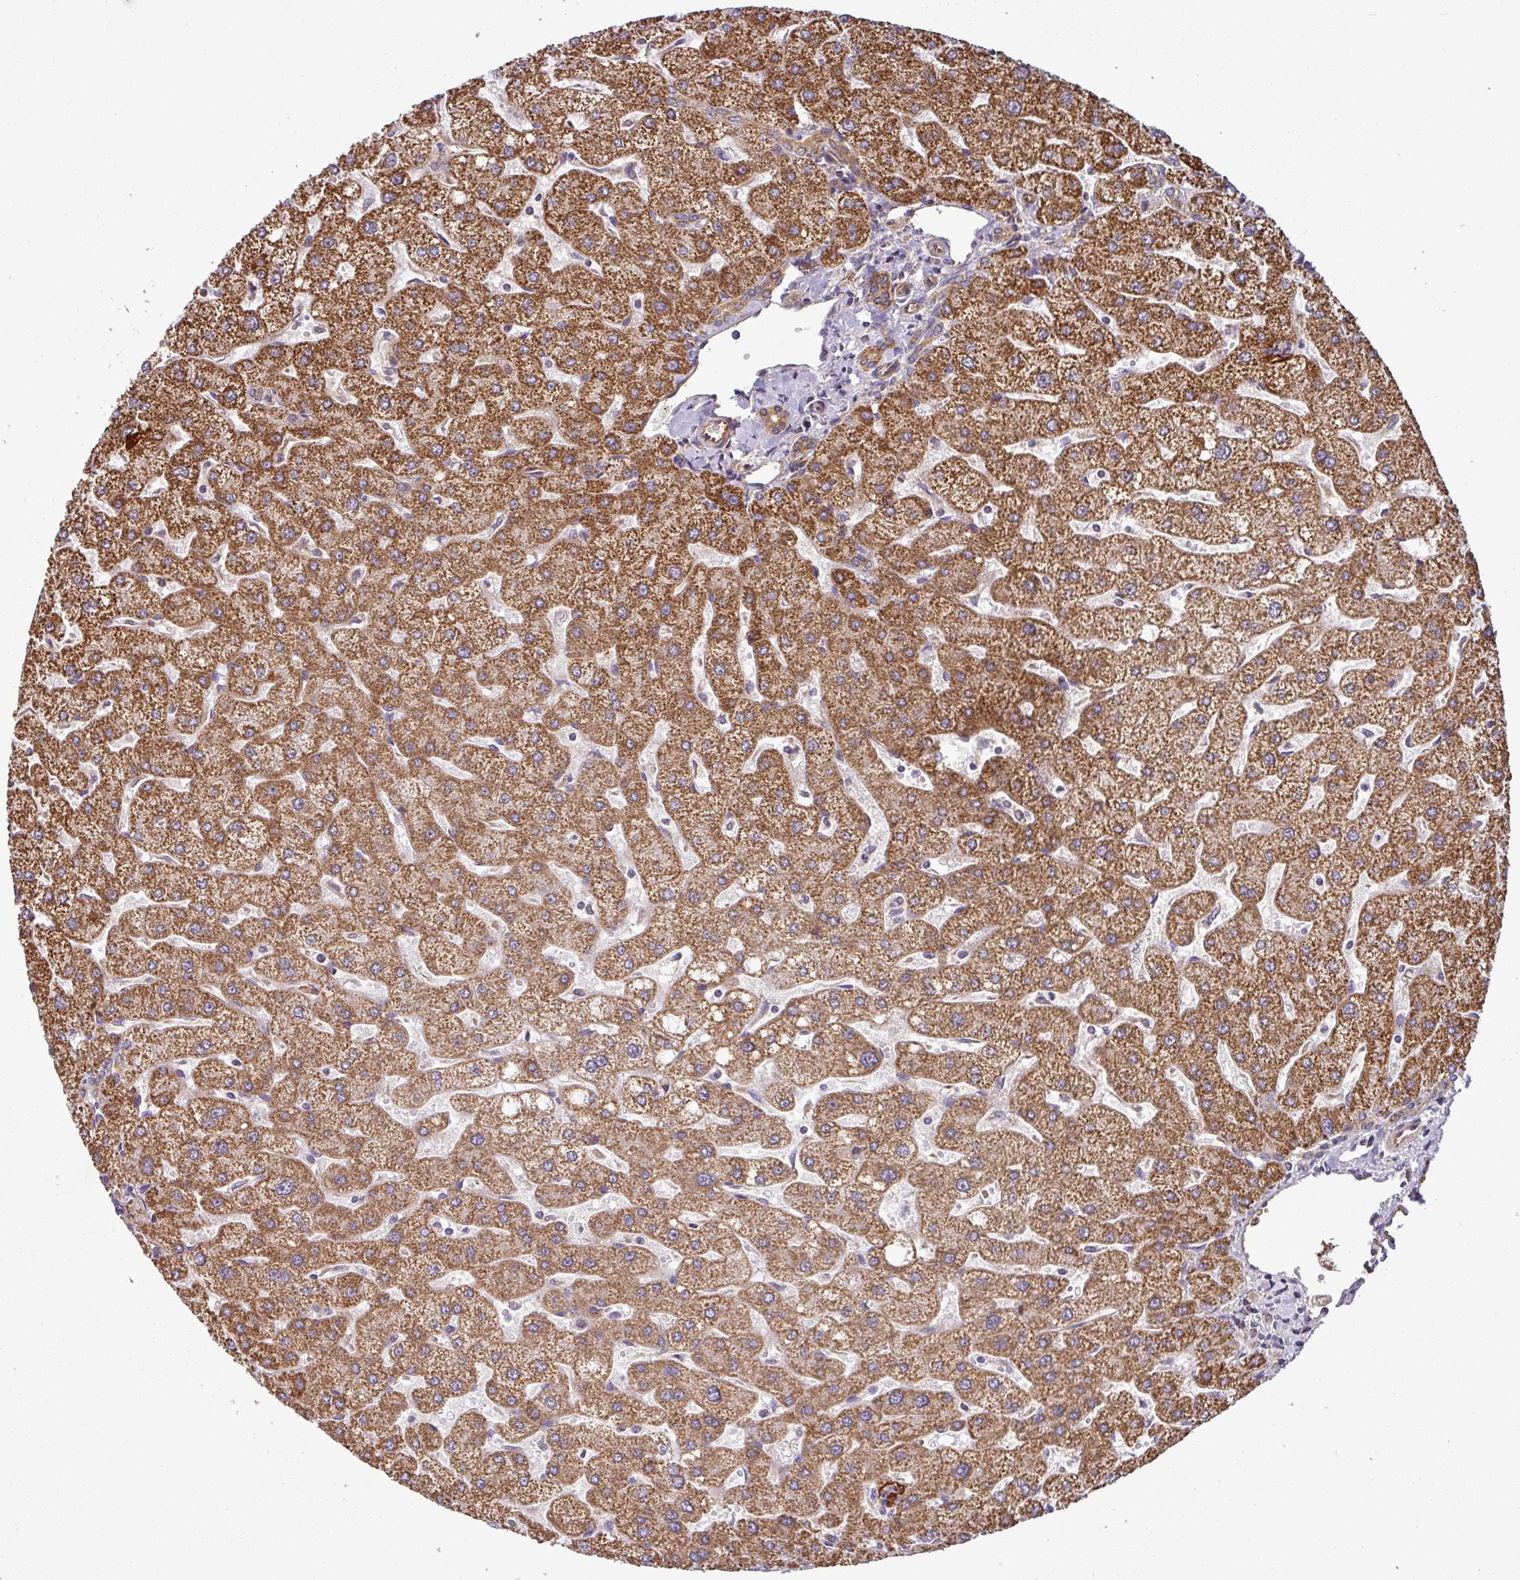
{"staining": {"intensity": "moderate", "quantity": ">75%", "location": "cytoplasmic/membranous"}, "tissue": "liver", "cell_type": "Cholangiocytes", "image_type": "normal", "snomed": [{"axis": "morphology", "description": "Normal tissue, NOS"}, {"axis": "topography", "description": "Liver"}], "caption": "Human liver stained for a protein (brown) shows moderate cytoplasmic/membranous positive staining in approximately >75% of cholangiocytes.", "gene": "PRELID3B", "patient": {"sex": "male", "age": 67}}